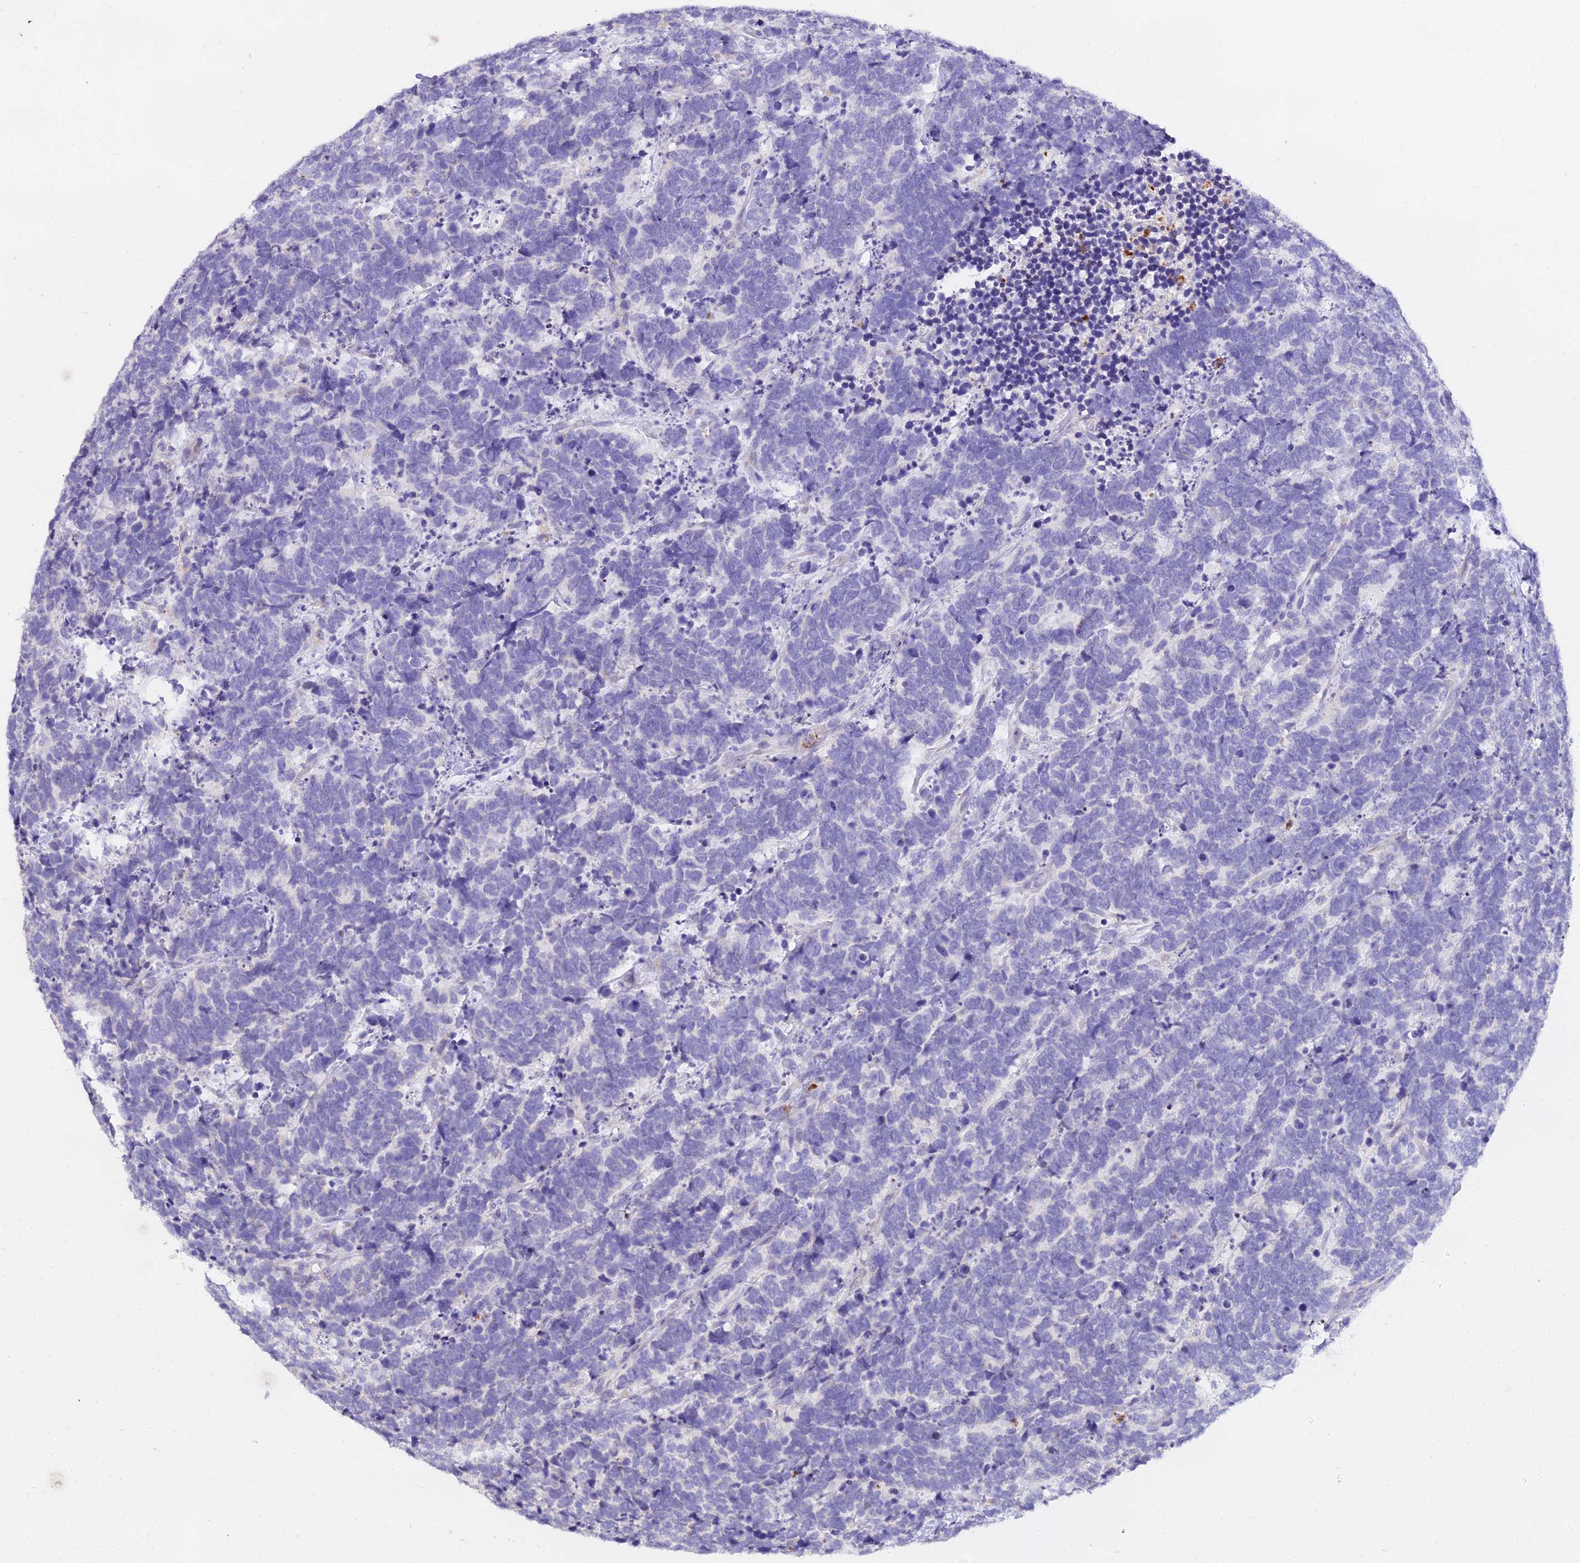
{"staining": {"intensity": "negative", "quantity": "none", "location": "none"}, "tissue": "carcinoid", "cell_type": "Tumor cells", "image_type": "cancer", "snomed": [{"axis": "morphology", "description": "Carcinoma, NOS"}, {"axis": "morphology", "description": "Carcinoid, malignant, NOS"}, {"axis": "topography", "description": "Urinary bladder"}], "caption": "This is a histopathology image of immunohistochemistry (IHC) staining of carcinoid (malignant), which shows no staining in tumor cells.", "gene": "VWC2L", "patient": {"sex": "male", "age": 57}}